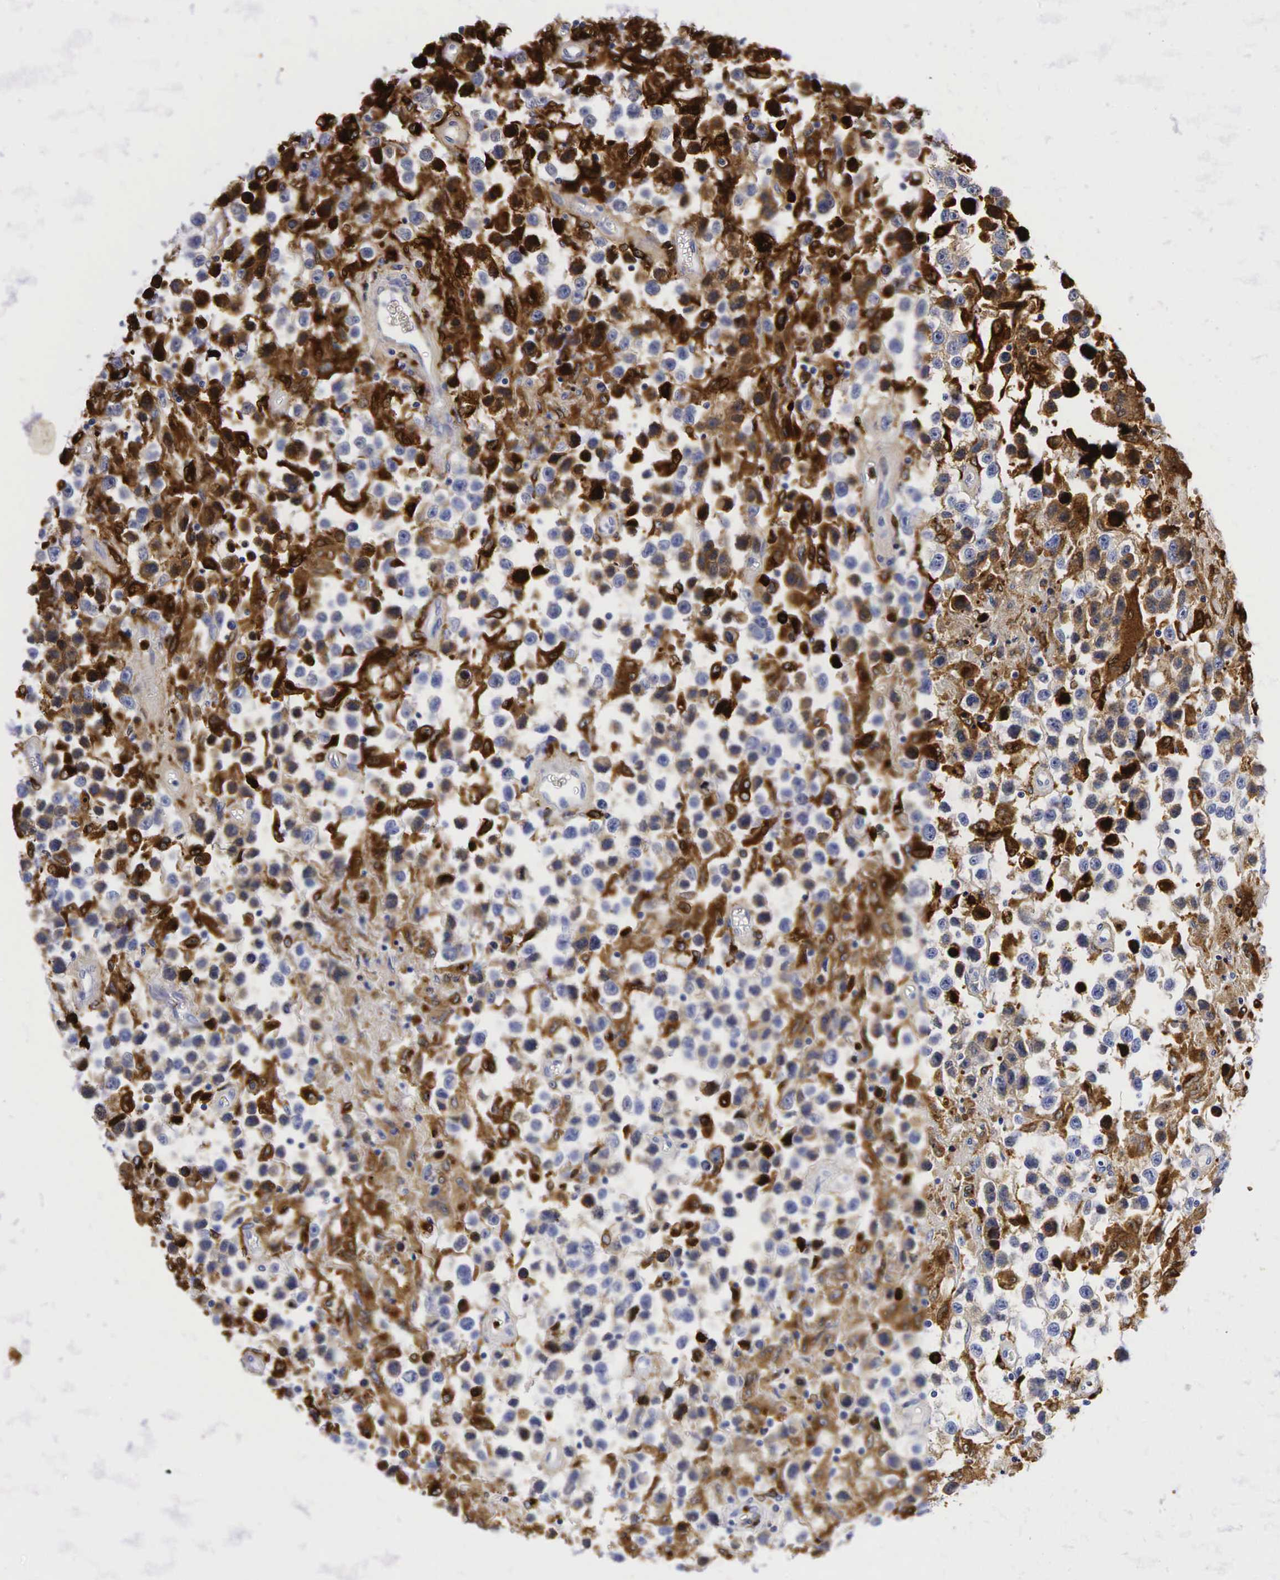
{"staining": {"intensity": "strong", "quantity": "25%-75%", "location": "cytoplasmic/membranous"}, "tissue": "testis cancer", "cell_type": "Tumor cells", "image_type": "cancer", "snomed": [{"axis": "morphology", "description": "Seminoma, NOS"}, {"axis": "topography", "description": "Testis"}], "caption": "A high amount of strong cytoplasmic/membranous positivity is present in approximately 25%-75% of tumor cells in testis cancer (seminoma) tissue.", "gene": "LYZ", "patient": {"sex": "male", "age": 43}}